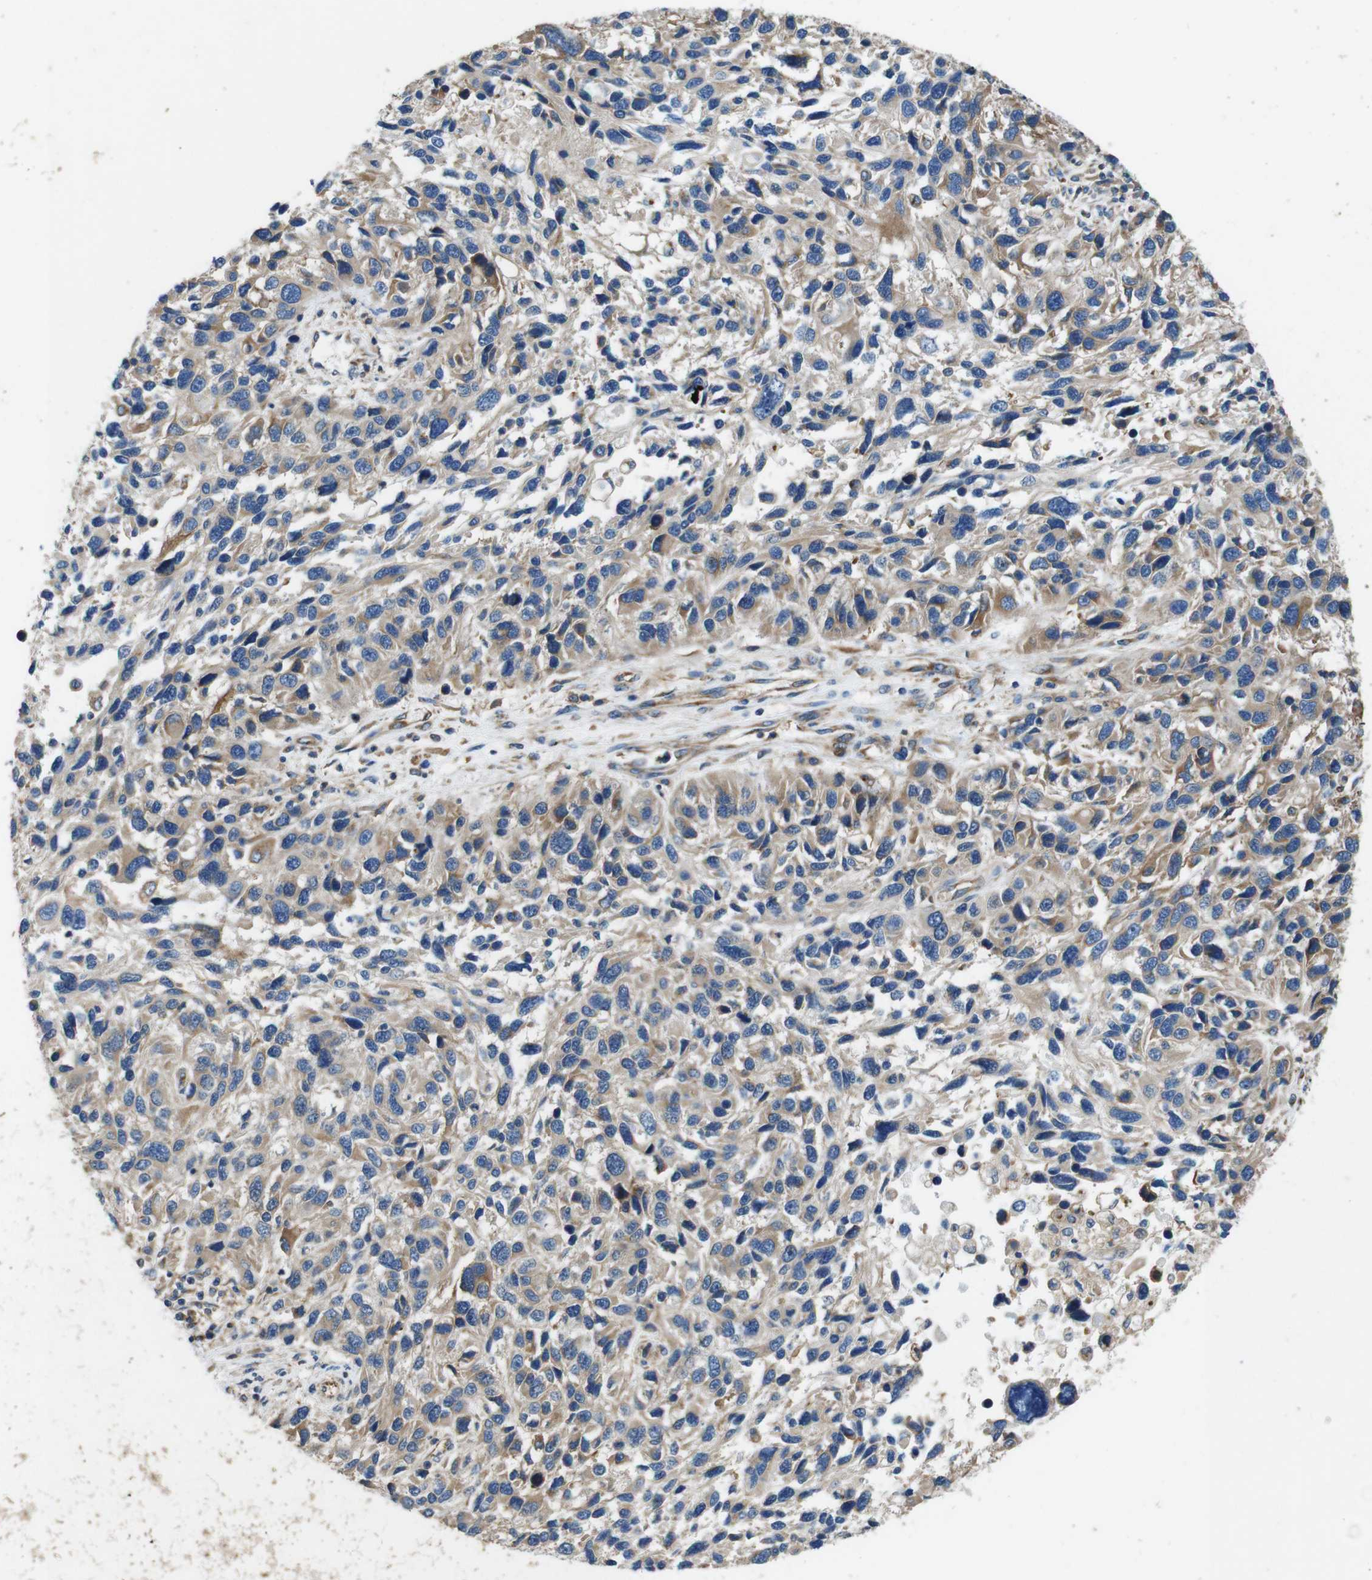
{"staining": {"intensity": "weak", "quantity": ">75%", "location": "cytoplasmic/membranous"}, "tissue": "melanoma", "cell_type": "Tumor cells", "image_type": "cancer", "snomed": [{"axis": "morphology", "description": "Malignant melanoma, NOS"}, {"axis": "topography", "description": "Skin"}], "caption": "Approximately >75% of tumor cells in melanoma demonstrate weak cytoplasmic/membranous protein expression as visualized by brown immunohistochemical staining.", "gene": "DCTN1", "patient": {"sex": "male", "age": 53}}